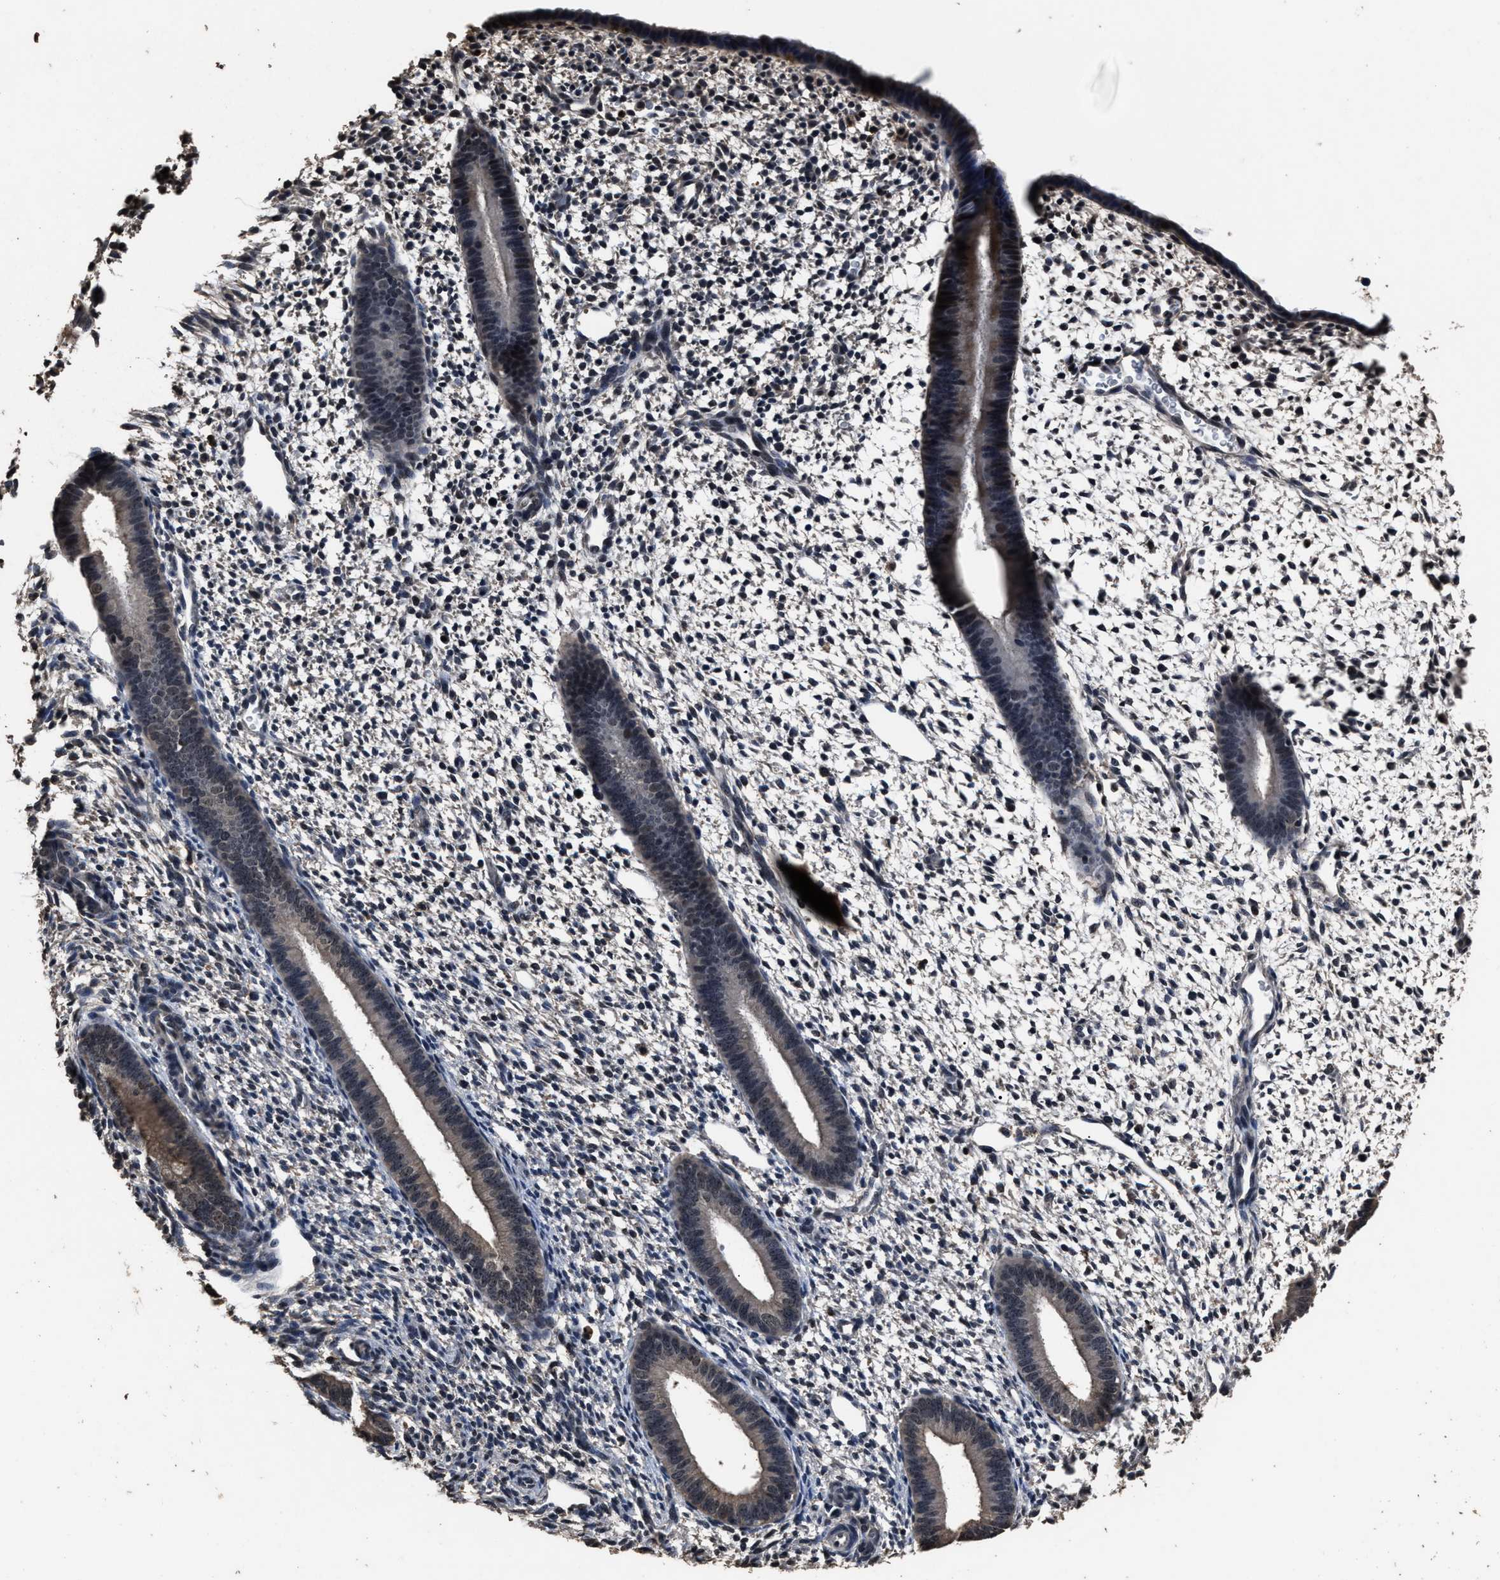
{"staining": {"intensity": "weak", "quantity": "<25%", "location": "cytoplasmic/membranous"}, "tissue": "endometrium", "cell_type": "Cells in endometrial stroma", "image_type": "normal", "snomed": [{"axis": "morphology", "description": "Normal tissue, NOS"}, {"axis": "topography", "description": "Endometrium"}], "caption": "An immunohistochemistry micrograph of normal endometrium is shown. There is no staining in cells in endometrial stroma of endometrium.", "gene": "RSBN1L", "patient": {"sex": "female", "age": 46}}